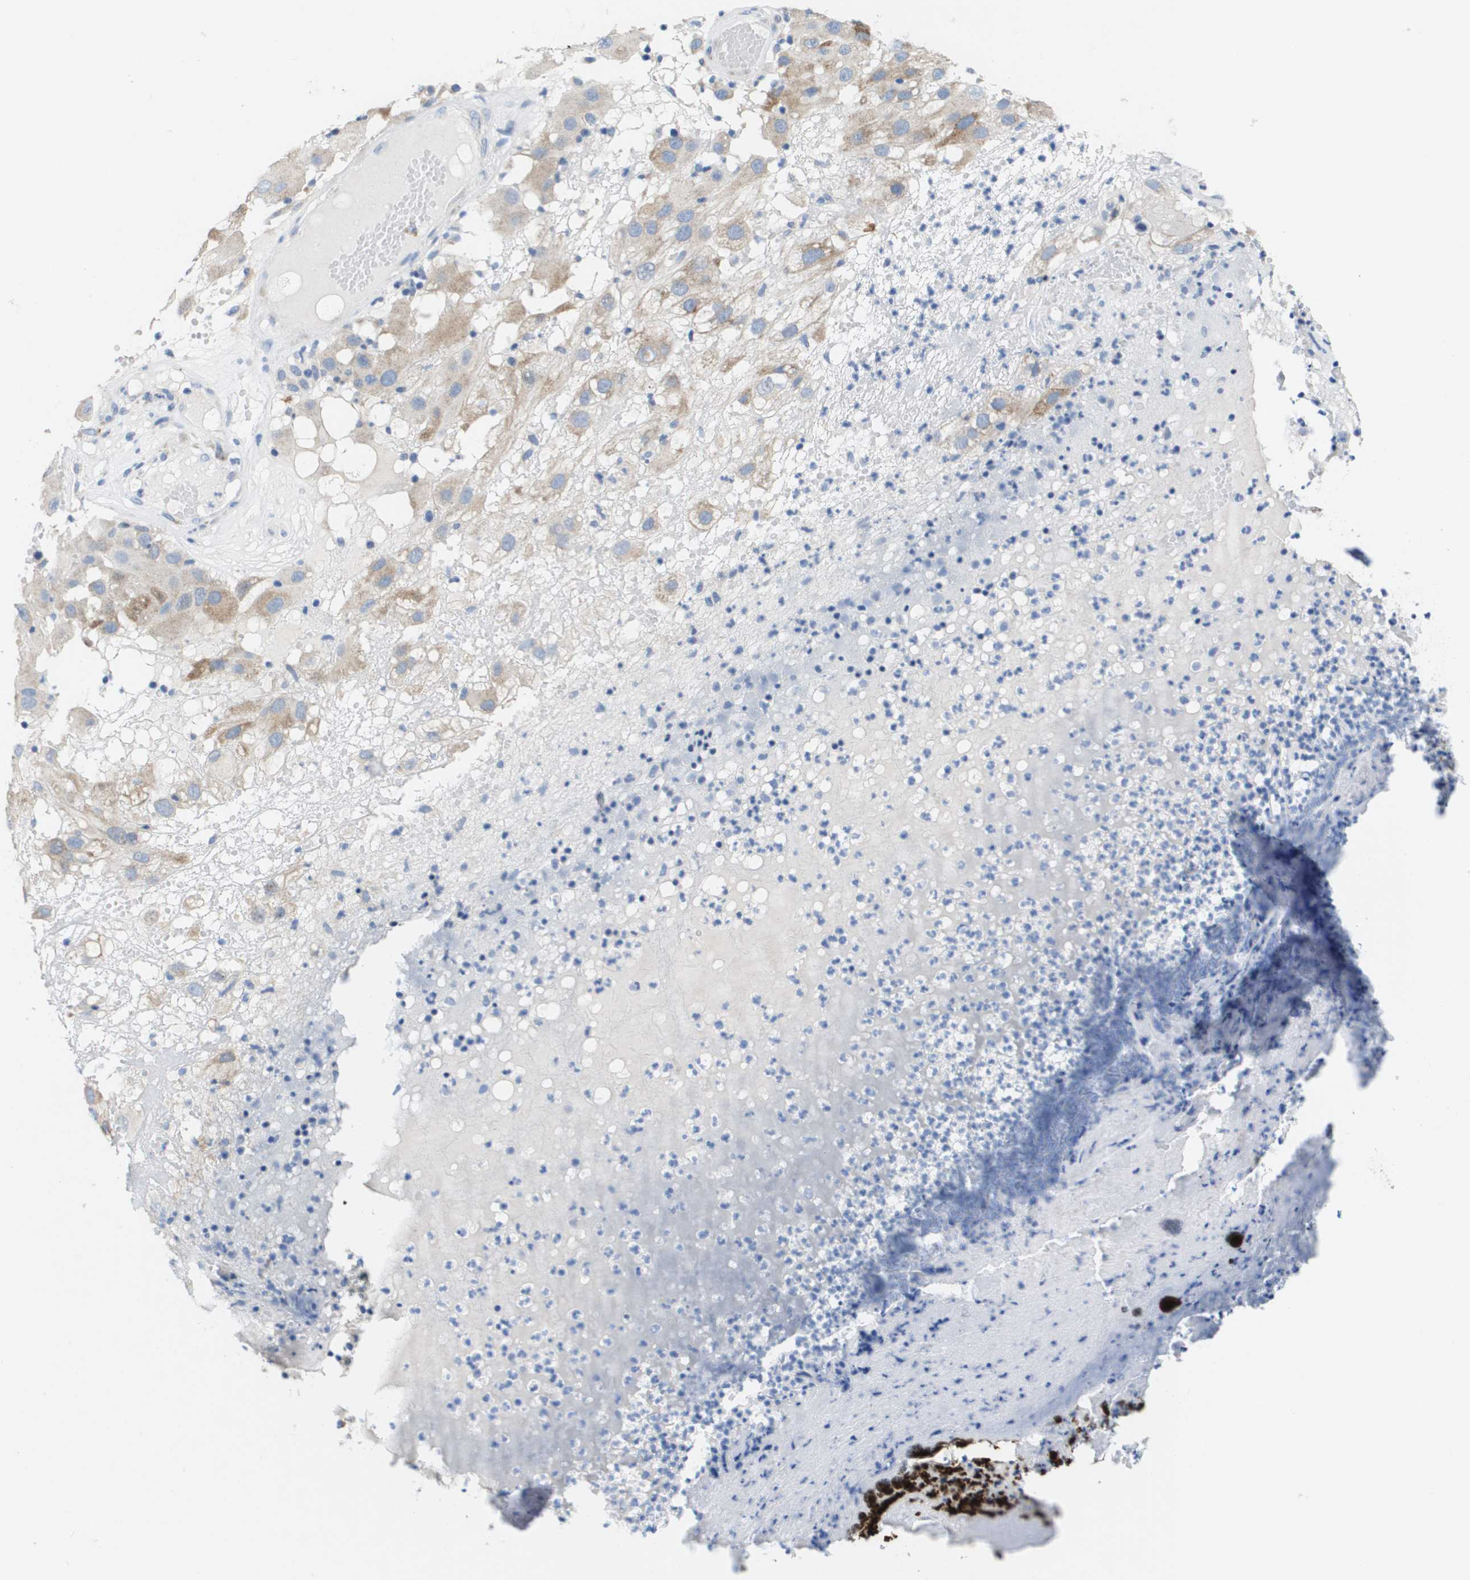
{"staining": {"intensity": "weak", "quantity": "25%-75%", "location": "cytoplasmic/membranous"}, "tissue": "melanoma", "cell_type": "Tumor cells", "image_type": "cancer", "snomed": [{"axis": "morphology", "description": "Malignant melanoma, NOS"}, {"axis": "topography", "description": "Skin"}], "caption": "Melanoma tissue demonstrates weak cytoplasmic/membranous expression in approximately 25%-75% of tumor cells", "gene": "CD3G", "patient": {"sex": "female", "age": 81}}